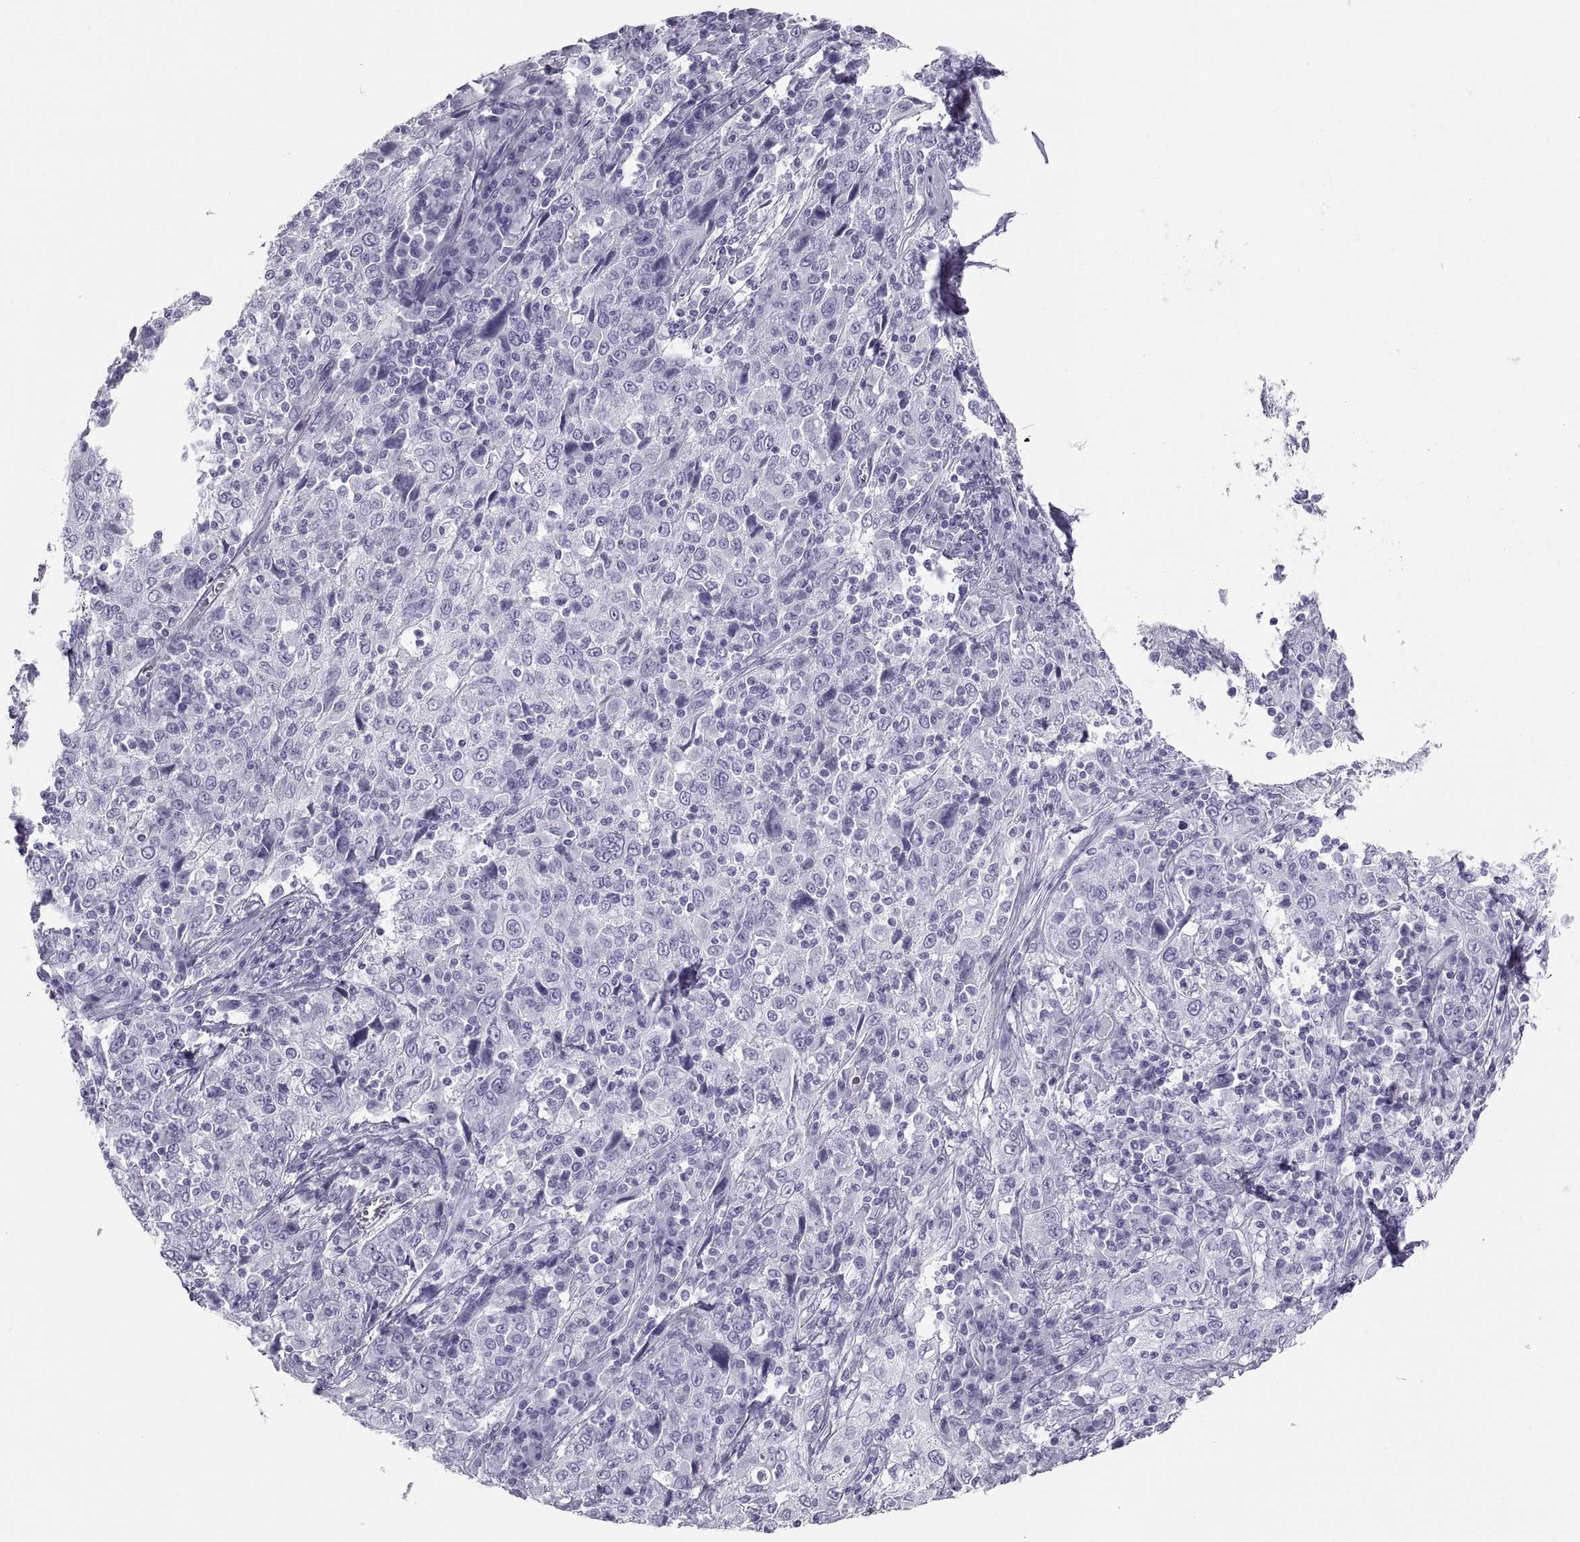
{"staining": {"intensity": "negative", "quantity": "none", "location": "none"}, "tissue": "cervical cancer", "cell_type": "Tumor cells", "image_type": "cancer", "snomed": [{"axis": "morphology", "description": "Squamous cell carcinoma, NOS"}, {"axis": "topography", "description": "Cervix"}], "caption": "Immunohistochemical staining of cervical cancer demonstrates no significant expression in tumor cells. (DAB (3,3'-diaminobenzidine) IHC, high magnification).", "gene": "SEMG1", "patient": {"sex": "female", "age": 46}}